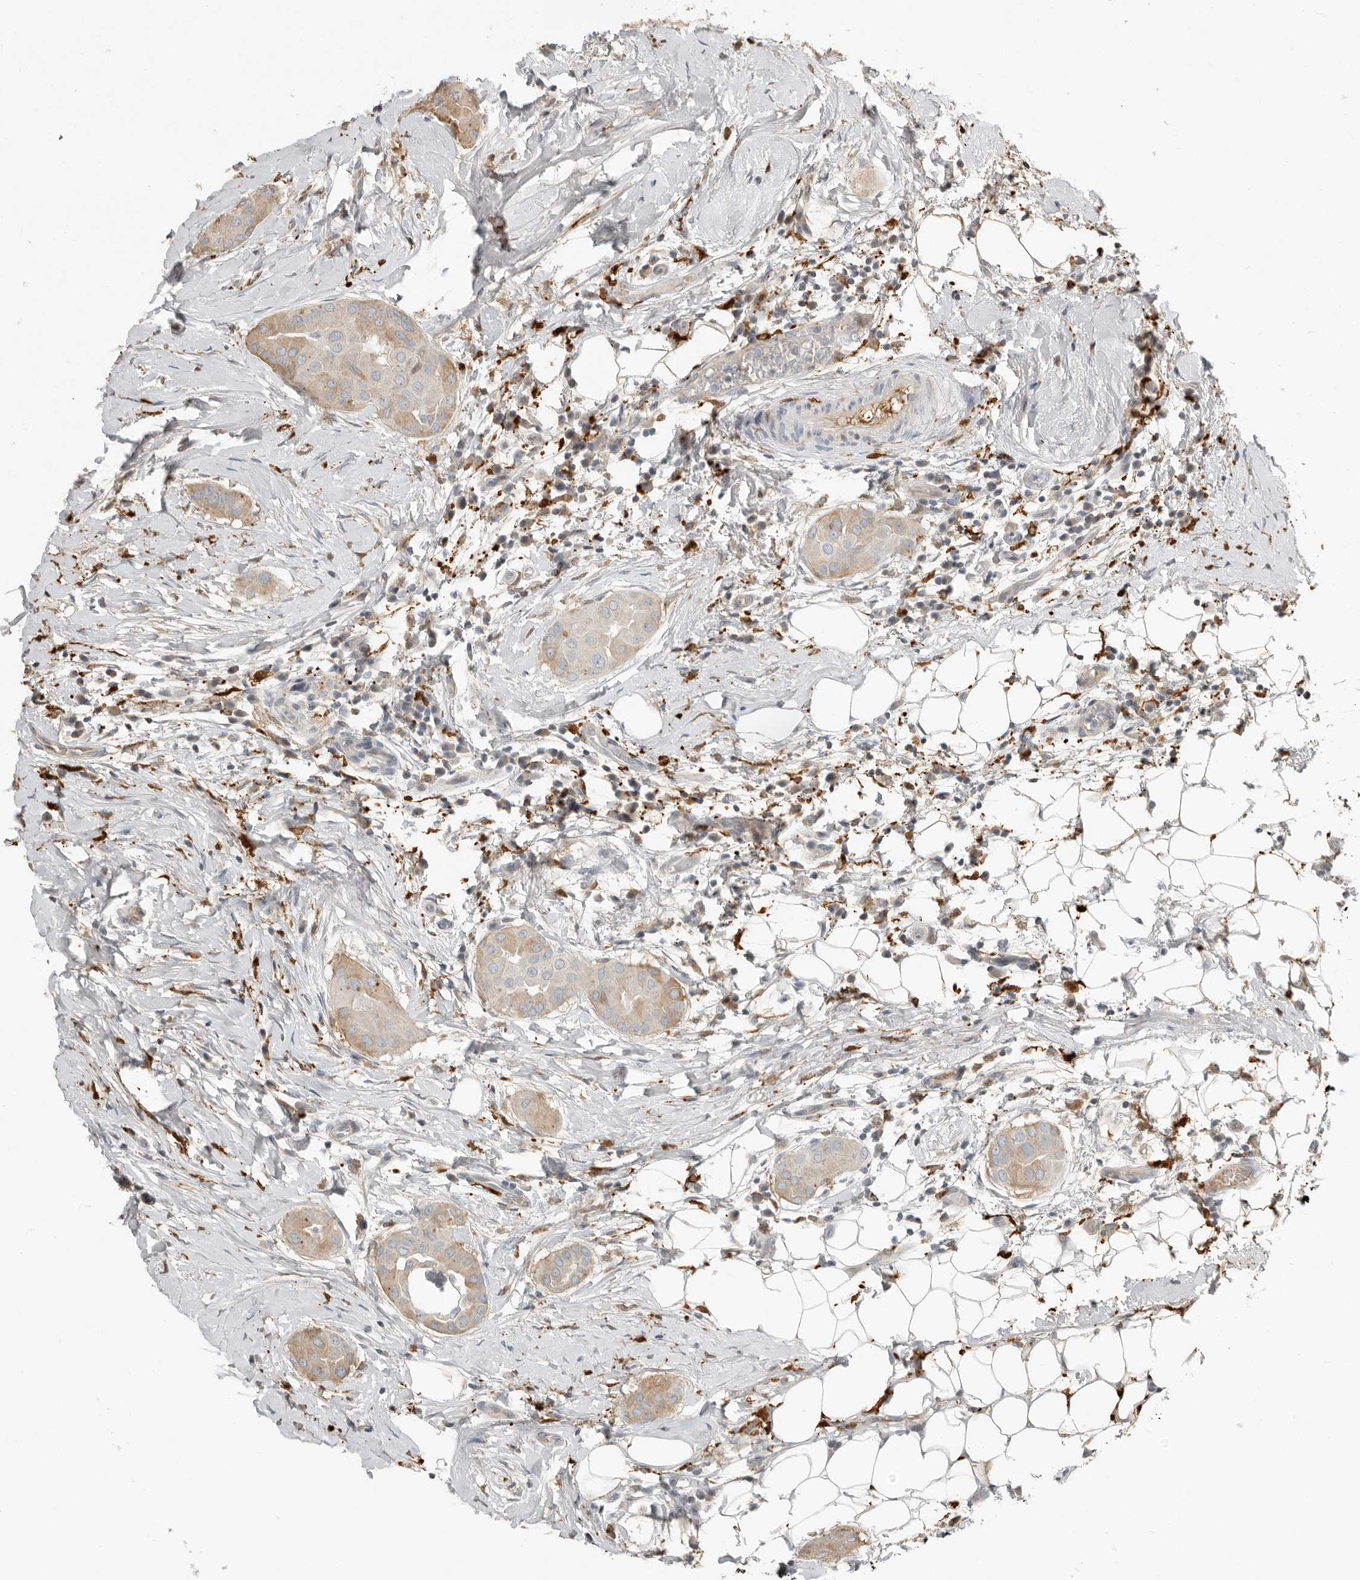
{"staining": {"intensity": "weak", "quantity": "25%-75%", "location": "cytoplasmic/membranous"}, "tissue": "thyroid cancer", "cell_type": "Tumor cells", "image_type": "cancer", "snomed": [{"axis": "morphology", "description": "Papillary adenocarcinoma, NOS"}, {"axis": "topography", "description": "Thyroid gland"}], "caption": "Immunohistochemistry of human thyroid cancer reveals low levels of weak cytoplasmic/membranous positivity in about 25%-75% of tumor cells.", "gene": "KLHL38", "patient": {"sex": "male", "age": 33}}